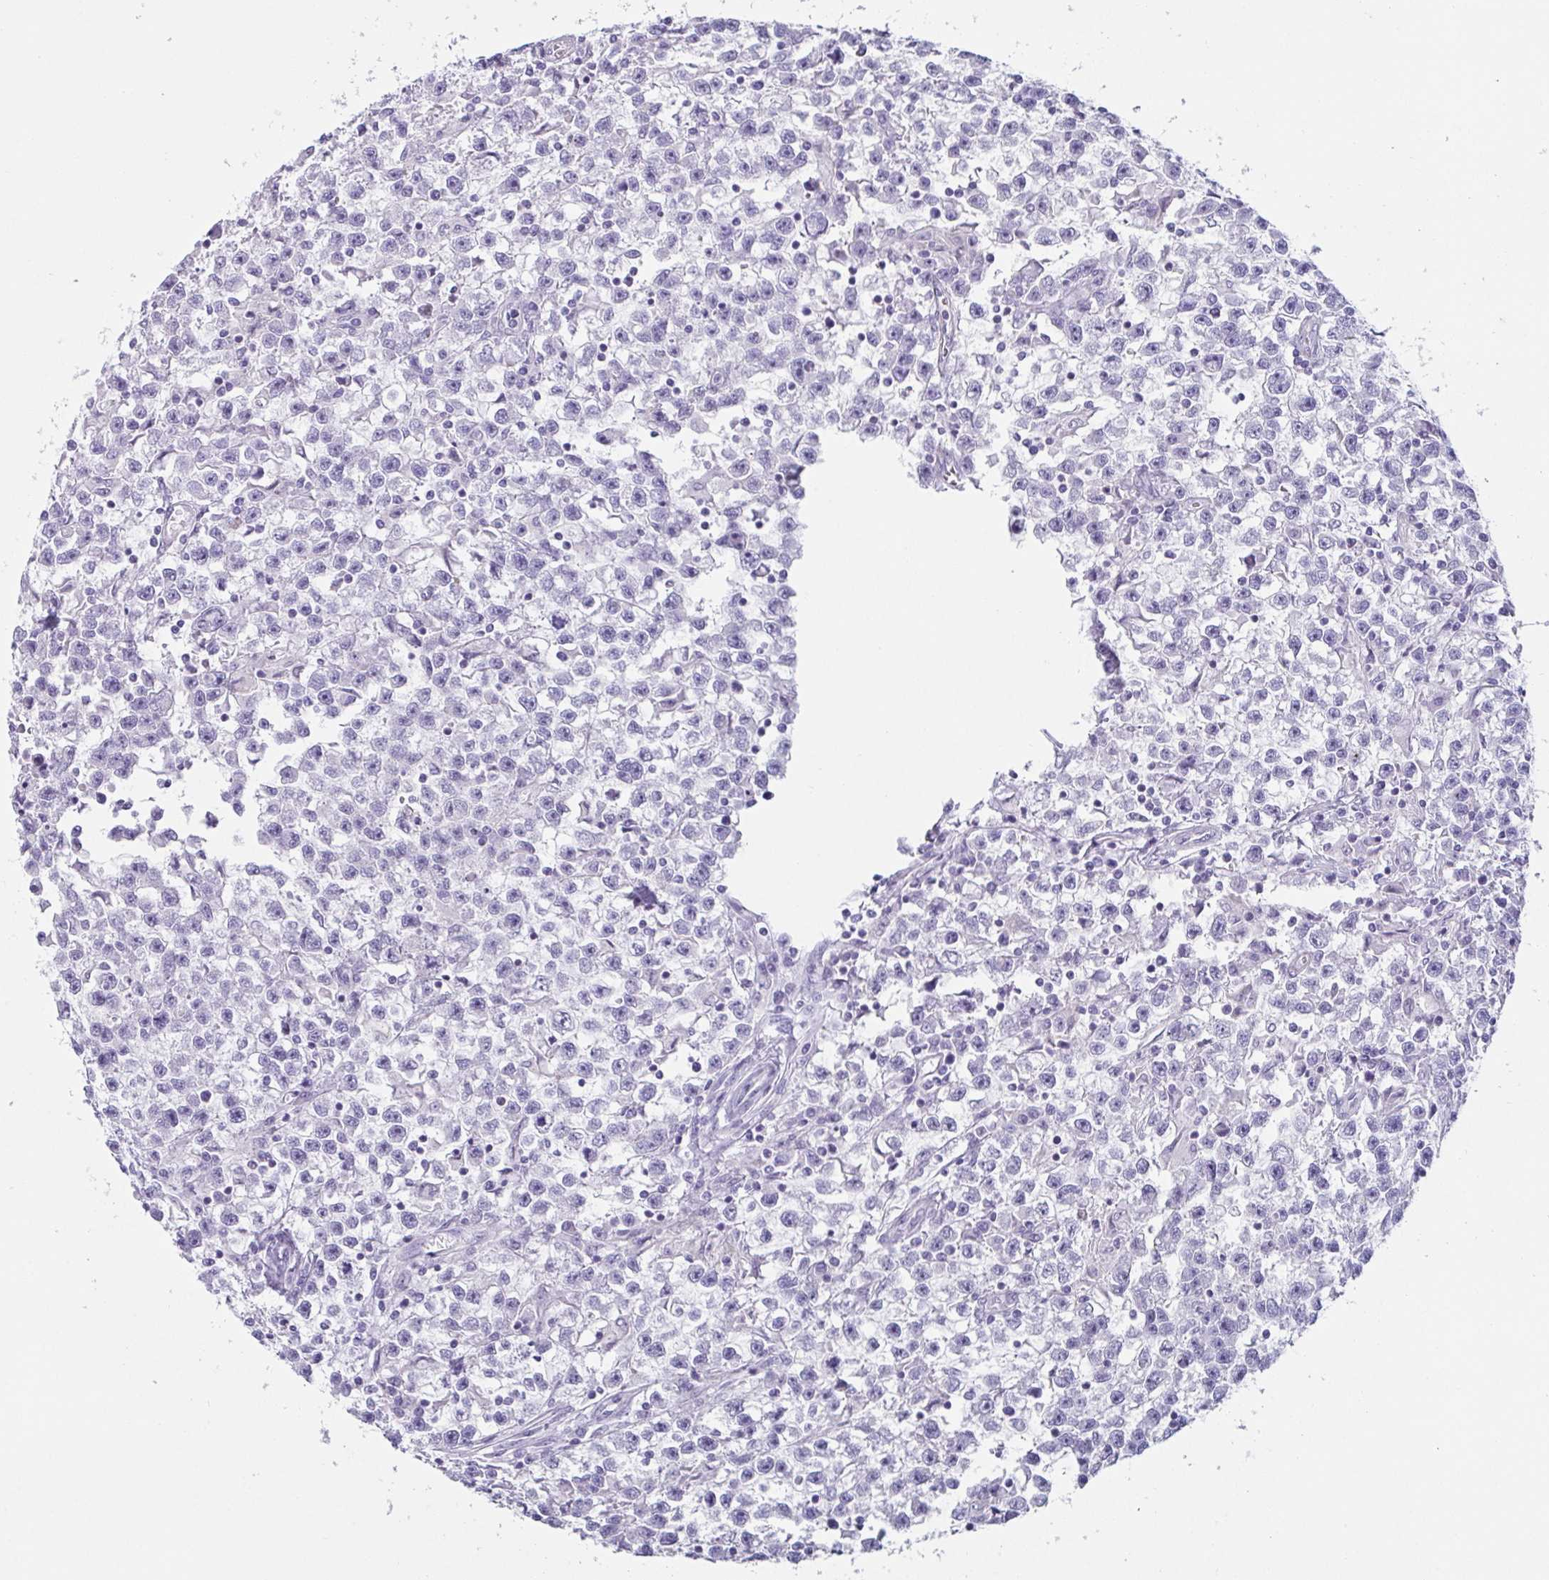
{"staining": {"intensity": "negative", "quantity": "none", "location": "none"}, "tissue": "testis cancer", "cell_type": "Tumor cells", "image_type": "cancer", "snomed": [{"axis": "morphology", "description": "Seminoma, NOS"}, {"axis": "topography", "description": "Testis"}], "caption": "DAB immunohistochemical staining of seminoma (testis) shows no significant staining in tumor cells.", "gene": "OR5P3", "patient": {"sex": "male", "age": 31}}